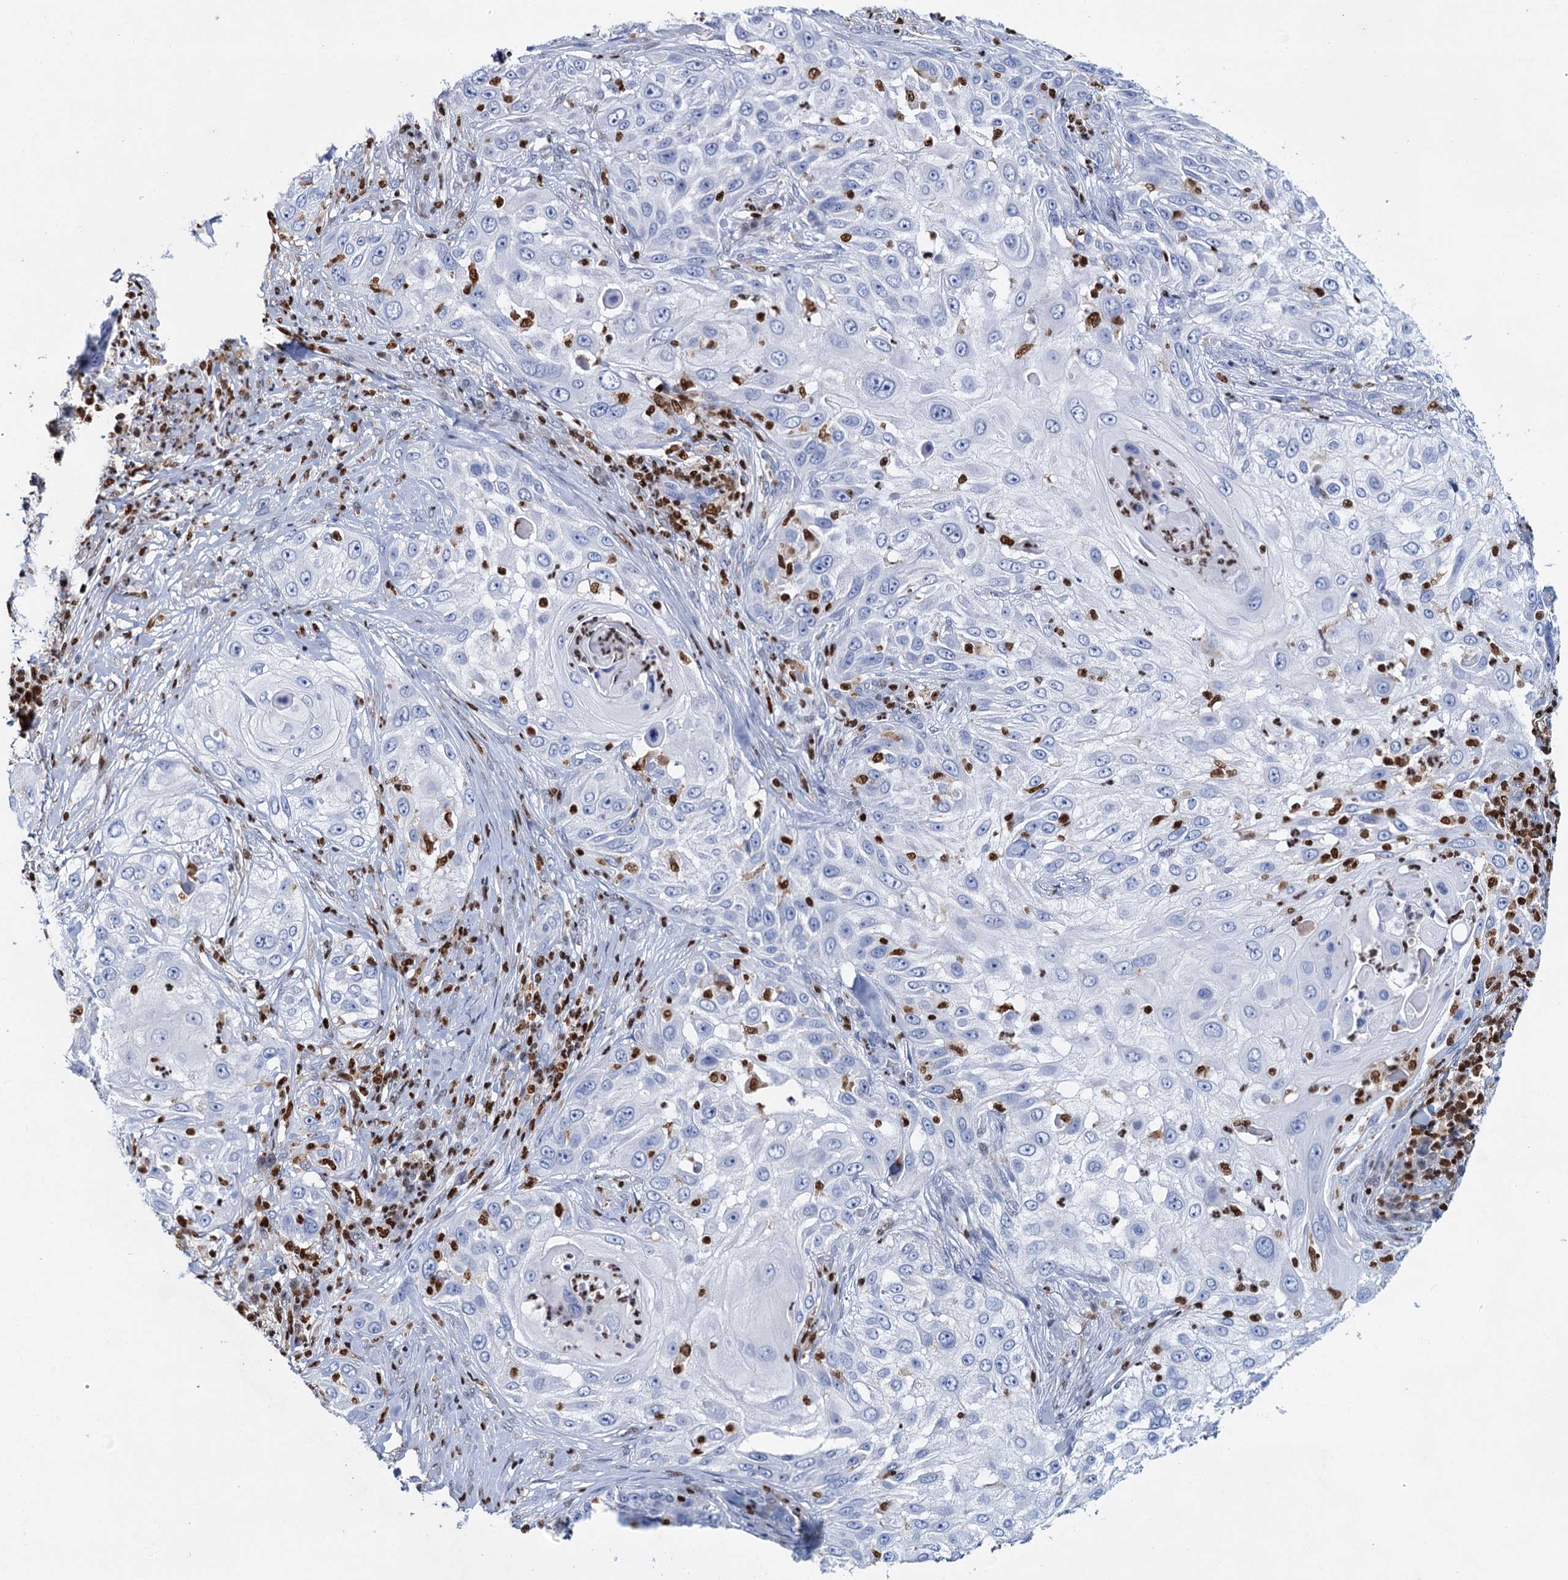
{"staining": {"intensity": "negative", "quantity": "none", "location": "none"}, "tissue": "skin cancer", "cell_type": "Tumor cells", "image_type": "cancer", "snomed": [{"axis": "morphology", "description": "Squamous cell carcinoma, NOS"}, {"axis": "topography", "description": "Skin"}], "caption": "A high-resolution histopathology image shows IHC staining of skin cancer (squamous cell carcinoma), which reveals no significant expression in tumor cells.", "gene": "CELF2", "patient": {"sex": "female", "age": 44}}